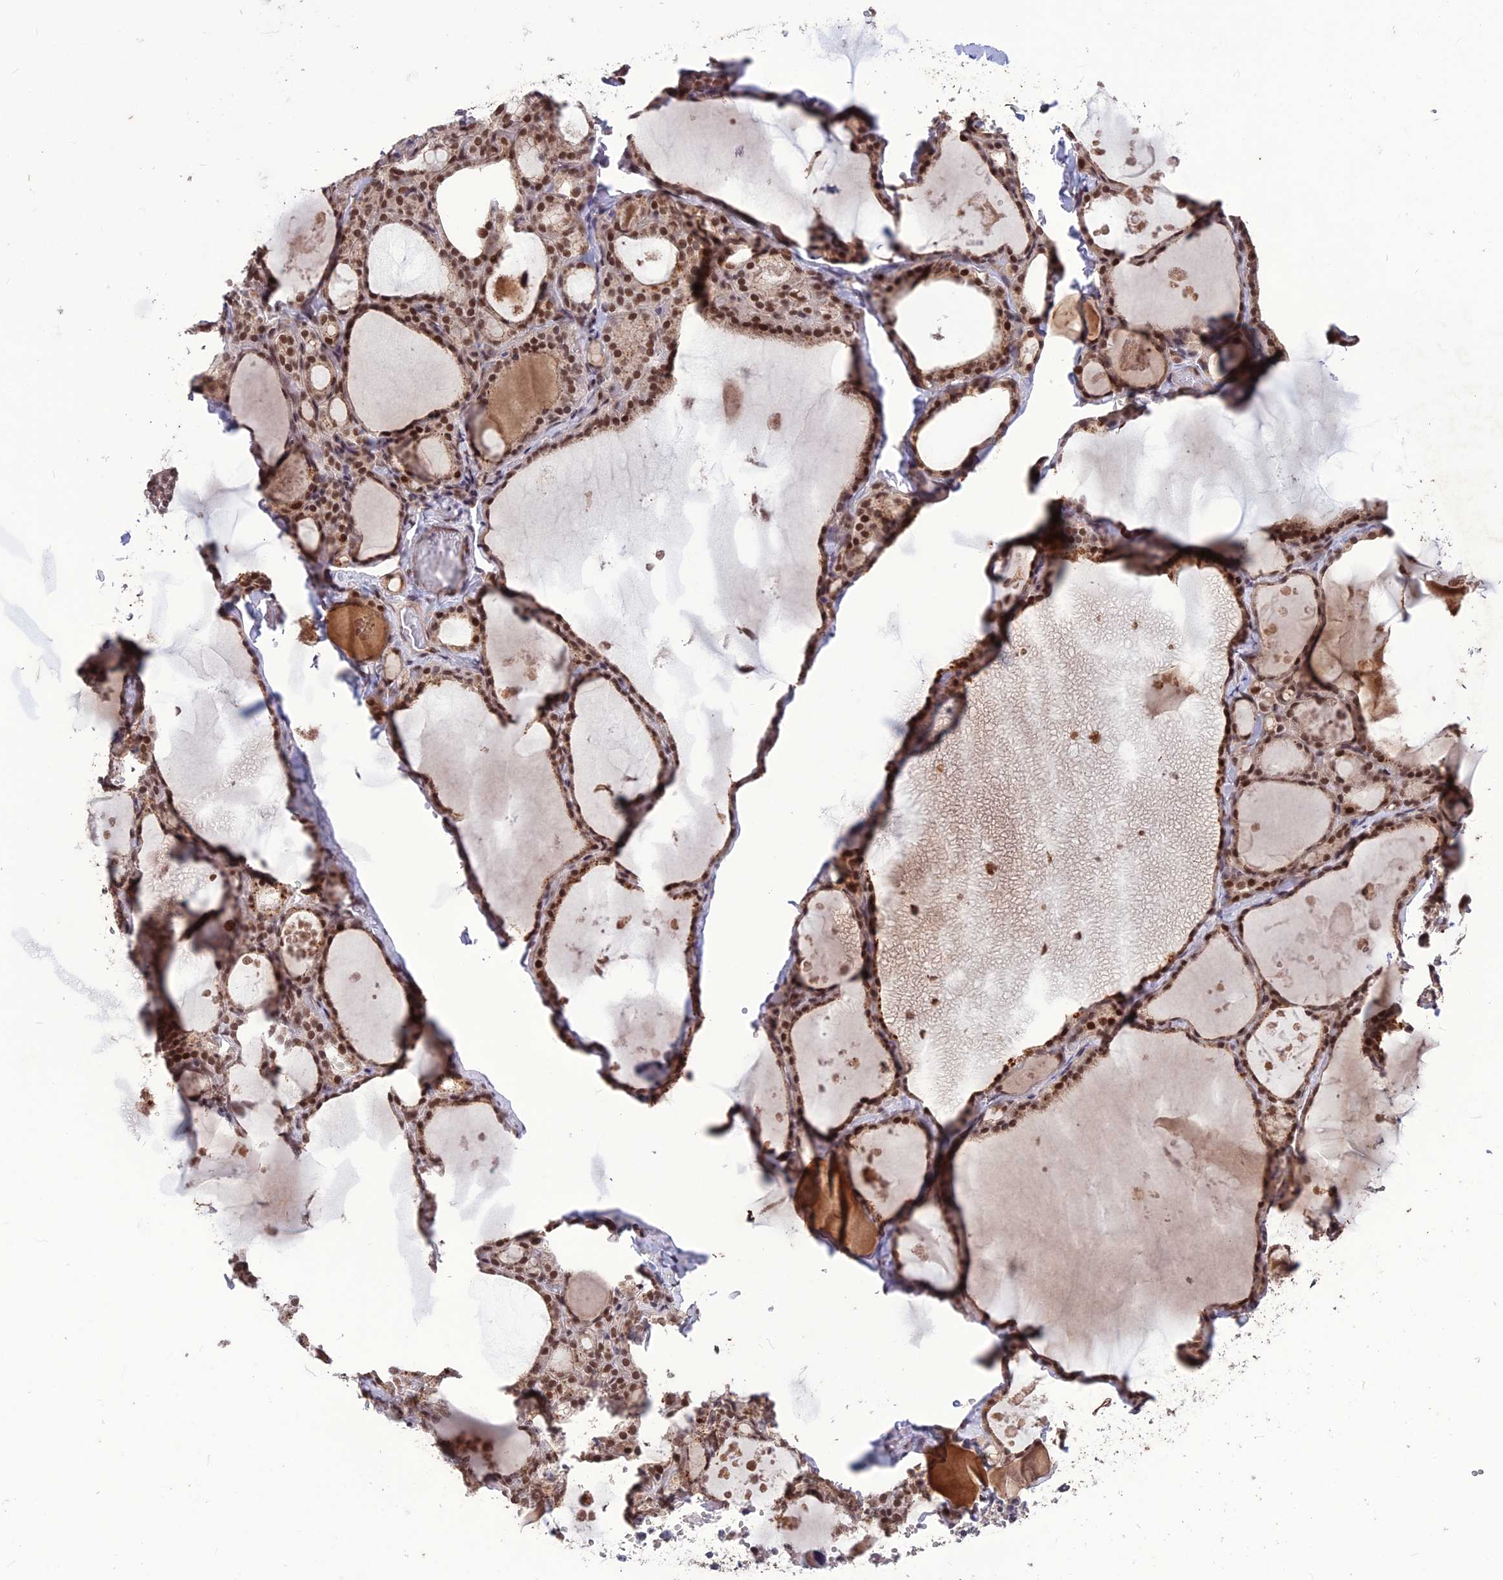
{"staining": {"intensity": "moderate", "quantity": ">75%", "location": "nuclear"}, "tissue": "thyroid gland", "cell_type": "Glandular cells", "image_type": "normal", "snomed": [{"axis": "morphology", "description": "Normal tissue, NOS"}, {"axis": "topography", "description": "Thyroid gland"}], "caption": "A brown stain shows moderate nuclear staining of a protein in glandular cells of benign thyroid gland.", "gene": "DIS3", "patient": {"sex": "male", "age": 56}}